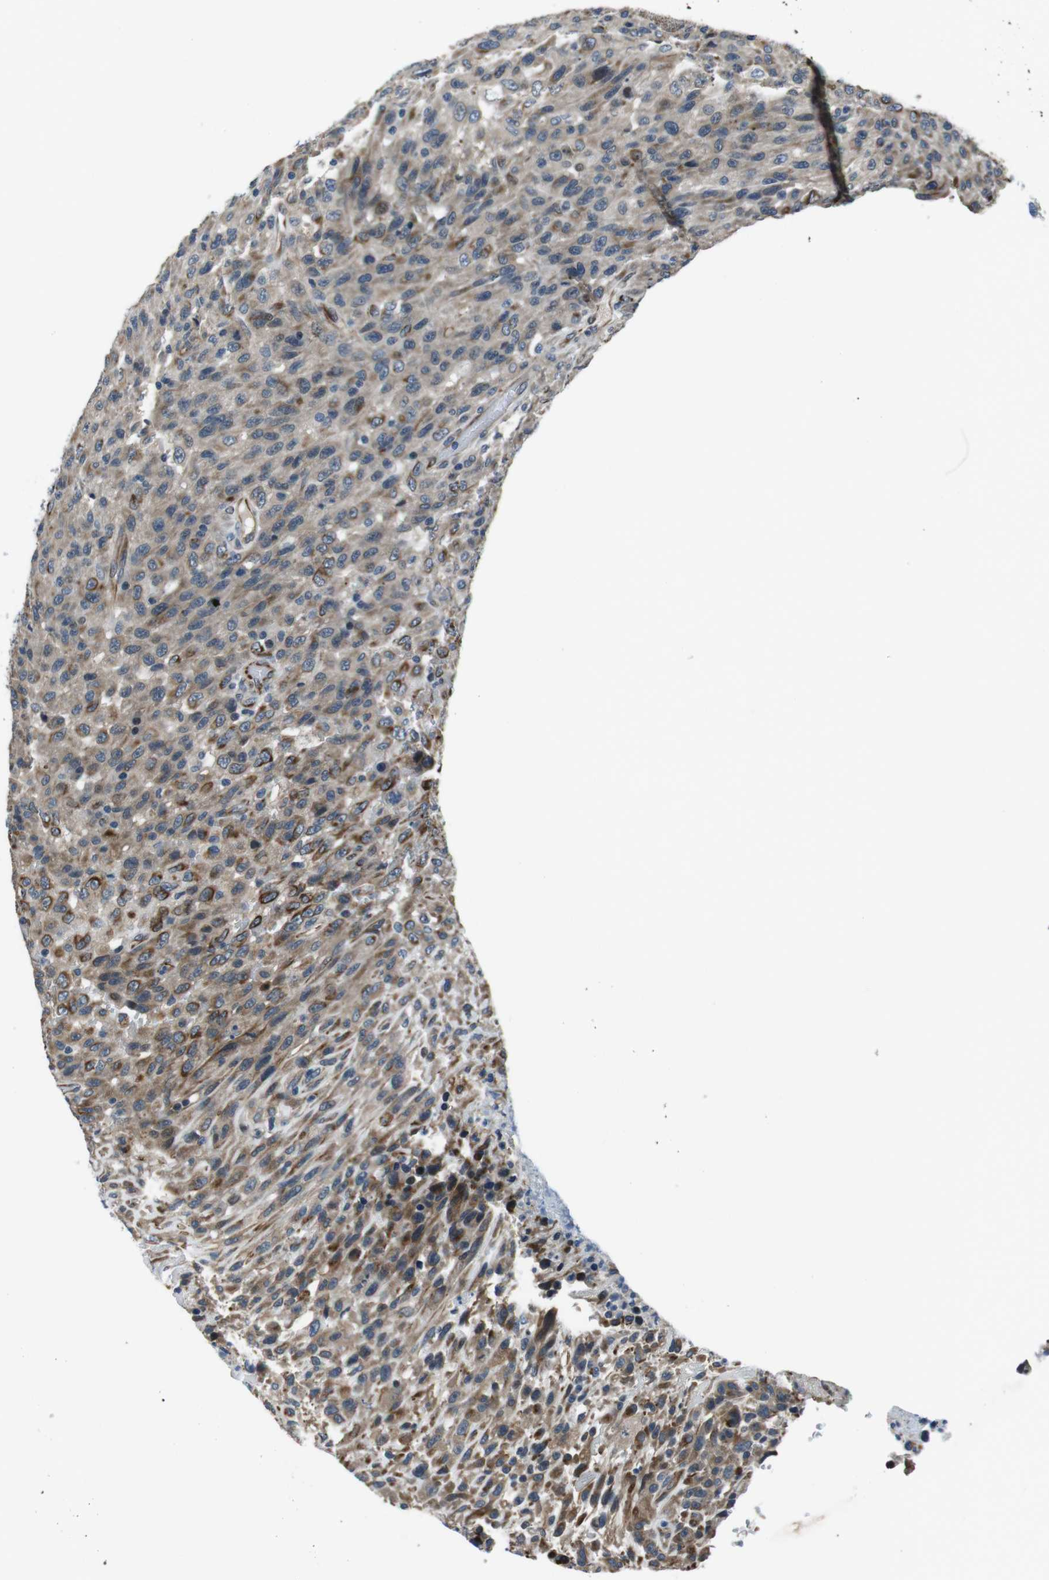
{"staining": {"intensity": "moderate", "quantity": "<25%", "location": "cytoplasmic/membranous"}, "tissue": "urothelial cancer", "cell_type": "Tumor cells", "image_type": "cancer", "snomed": [{"axis": "morphology", "description": "Urothelial carcinoma, High grade"}, {"axis": "topography", "description": "Urinary bladder"}], "caption": "Urothelial cancer stained with DAB (3,3'-diaminobenzidine) IHC demonstrates low levels of moderate cytoplasmic/membranous expression in approximately <25% of tumor cells.", "gene": "LRRC49", "patient": {"sex": "male", "age": 66}}